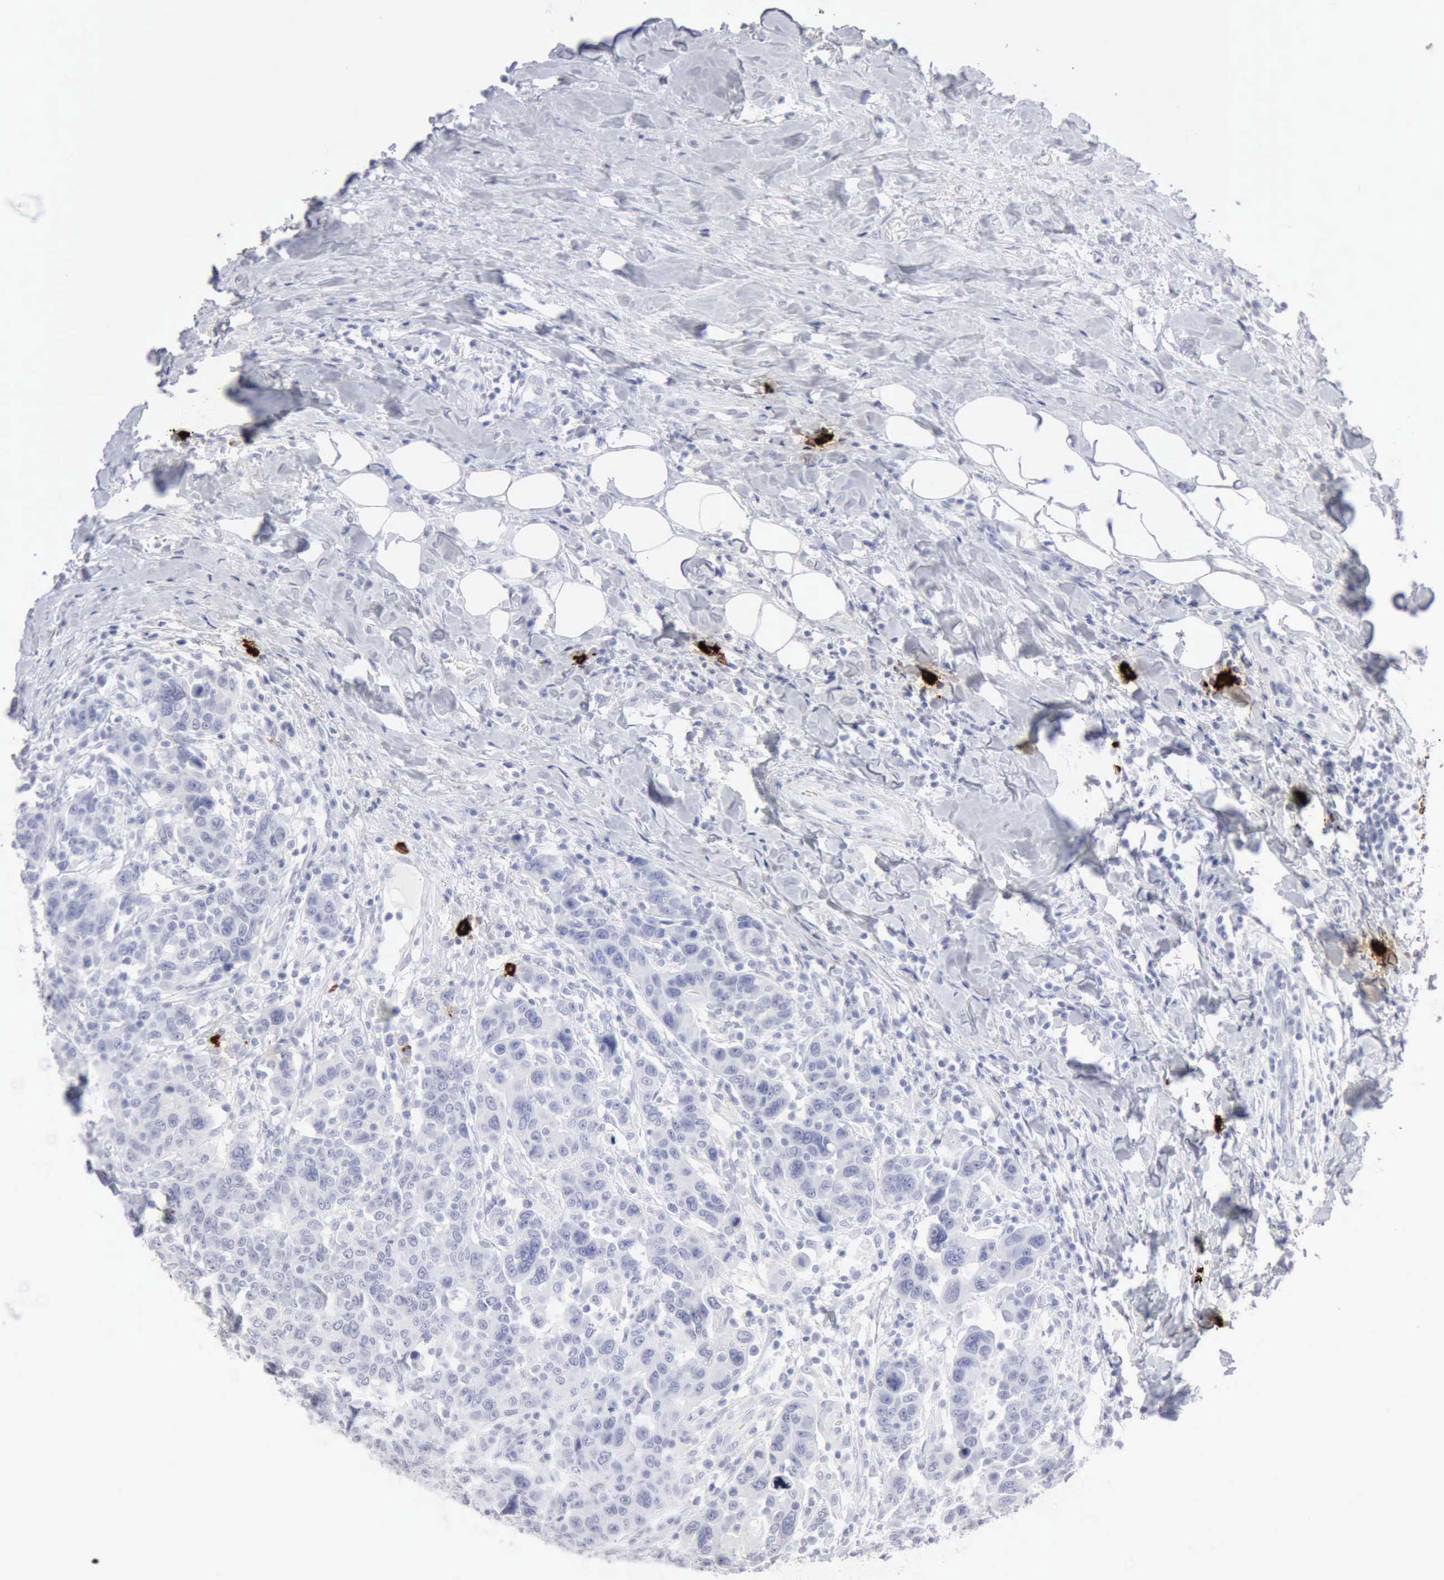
{"staining": {"intensity": "negative", "quantity": "none", "location": "none"}, "tissue": "breast cancer", "cell_type": "Tumor cells", "image_type": "cancer", "snomed": [{"axis": "morphology", "description": "Duct carcinoma"}, {"axis": "topography", "description": "Breast"}], "caption": "High power microscopy histopathology image of an IHC micrograph of invasive ductal carcinoma (breast), revealing no significant staining in tumor cells. (DAB (3,3'-diaminobenzidine) immunohistochemistry (IHC) with hematoxylin counter stain).", "gene": "CMA1", "patient": {"sex": "female", "age": 37}}